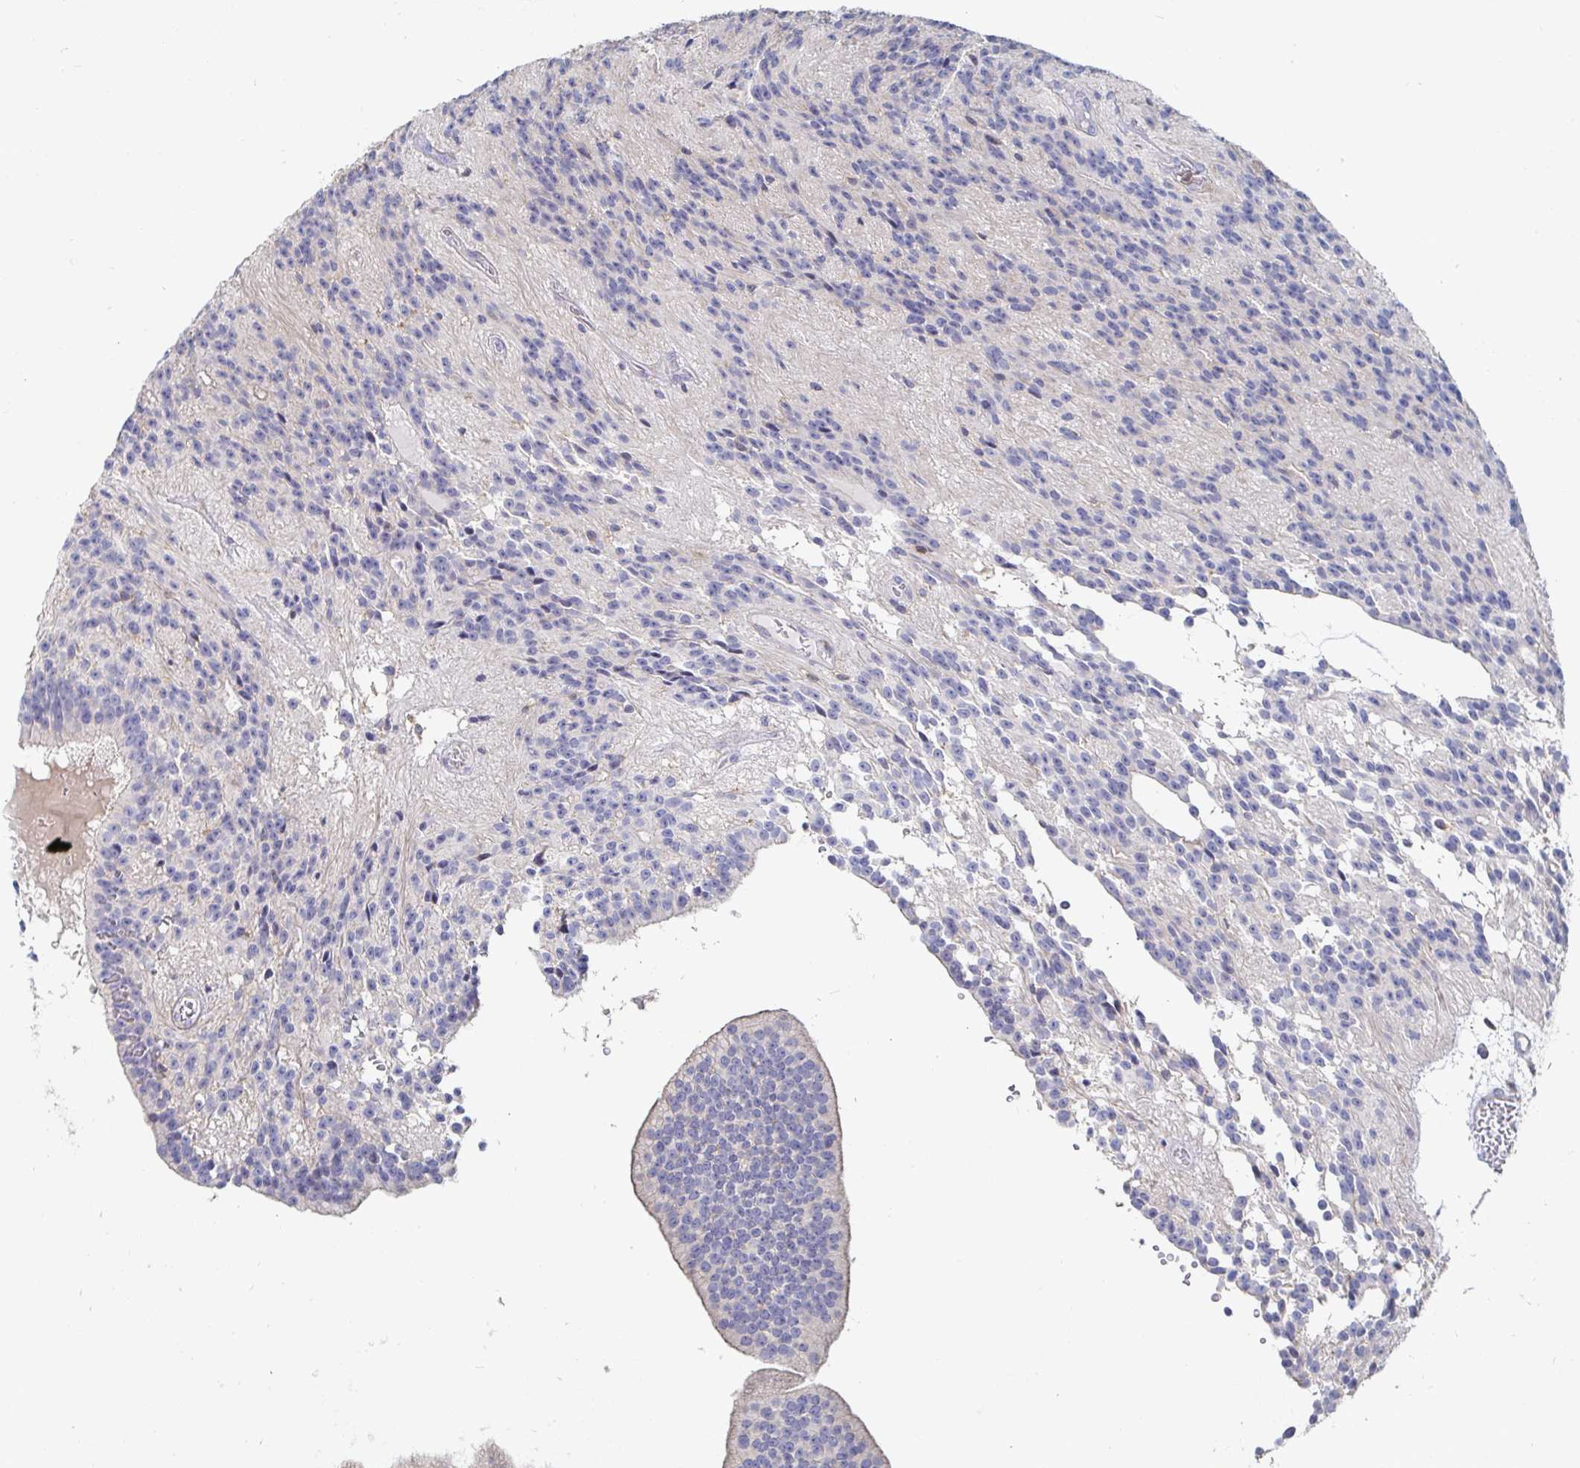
{"staining": {"intensity": "negative", "quantity": "none", "location": "none"}, "tissue": "glioma", "cell_type": "Tumor cells", "image_type": "cancer", "snomed": [{"axis": "morphology", "description": "Glioma, malignant, Low grade"}, {"axis": "topography", "description": "Brain"}], "caption": "IHC image of neoplastic tissue: glioma stained with DAB reveals no significant protein staining in tumor cells.", "gene": "PIK3CD", "patient": {"sex": "male", "age": 31}}